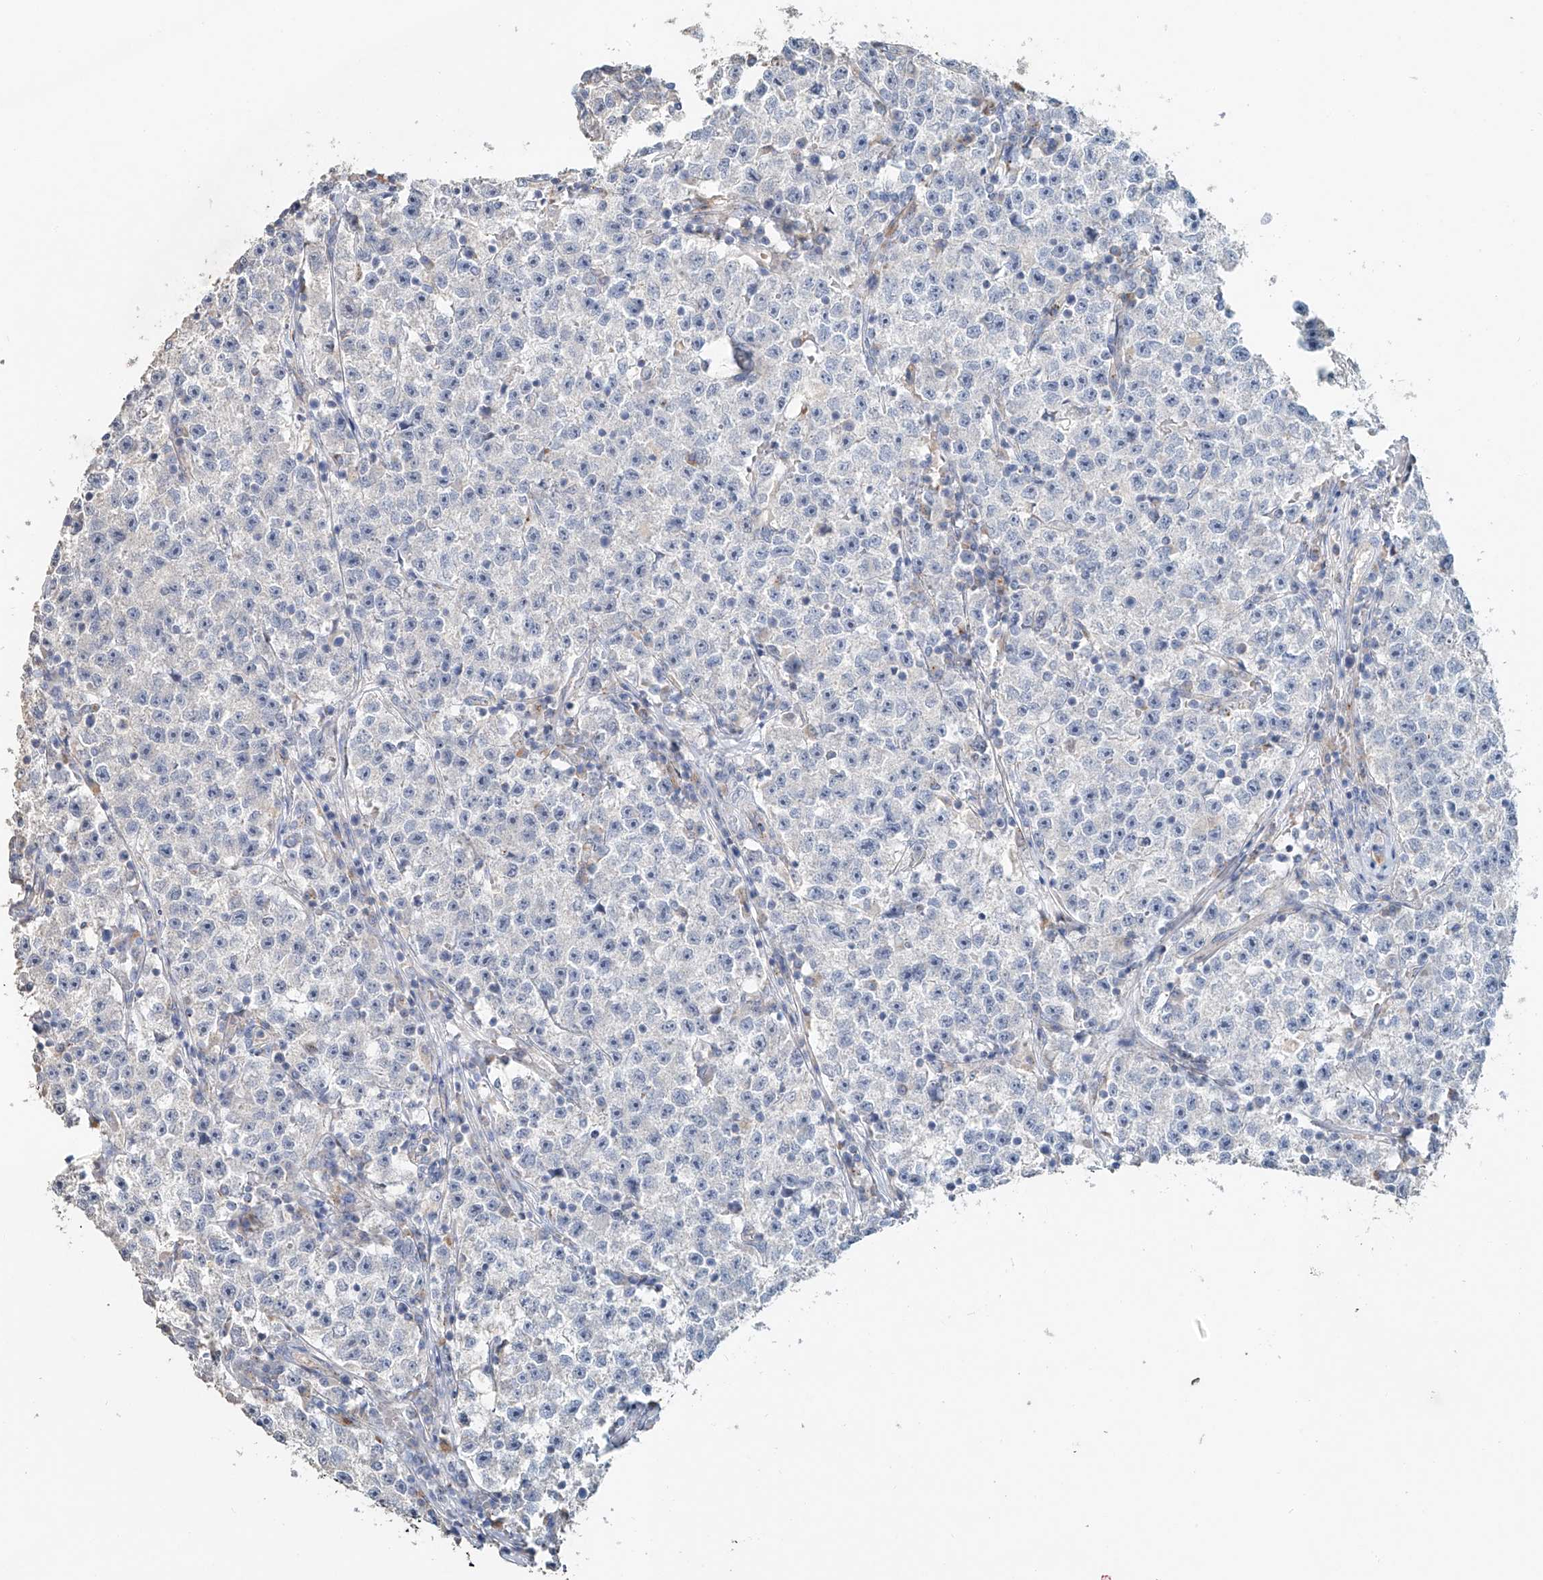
{"staining": {"intensity": "negative", "quantity": "none", "location": "none"}, "tissue": "testis cancer", "cell_type": "Tumor cells", "image_type": "cancer", "snomed": [{"axis": "morphology", "description": "Seminoma, NOS"}, {"axis": "topography", "description": "Testis"}], "caption": "Immunohistochemistry photomicrograph of human seminoma (testis) stained for a protein (brown), which reveals no positivity in tumor cells. (Immunohistochemistry (ihc), brightfield microscopy, high magnification).", "gene": "TRIM47", "patient": {"sex": "male", "age": 22}}